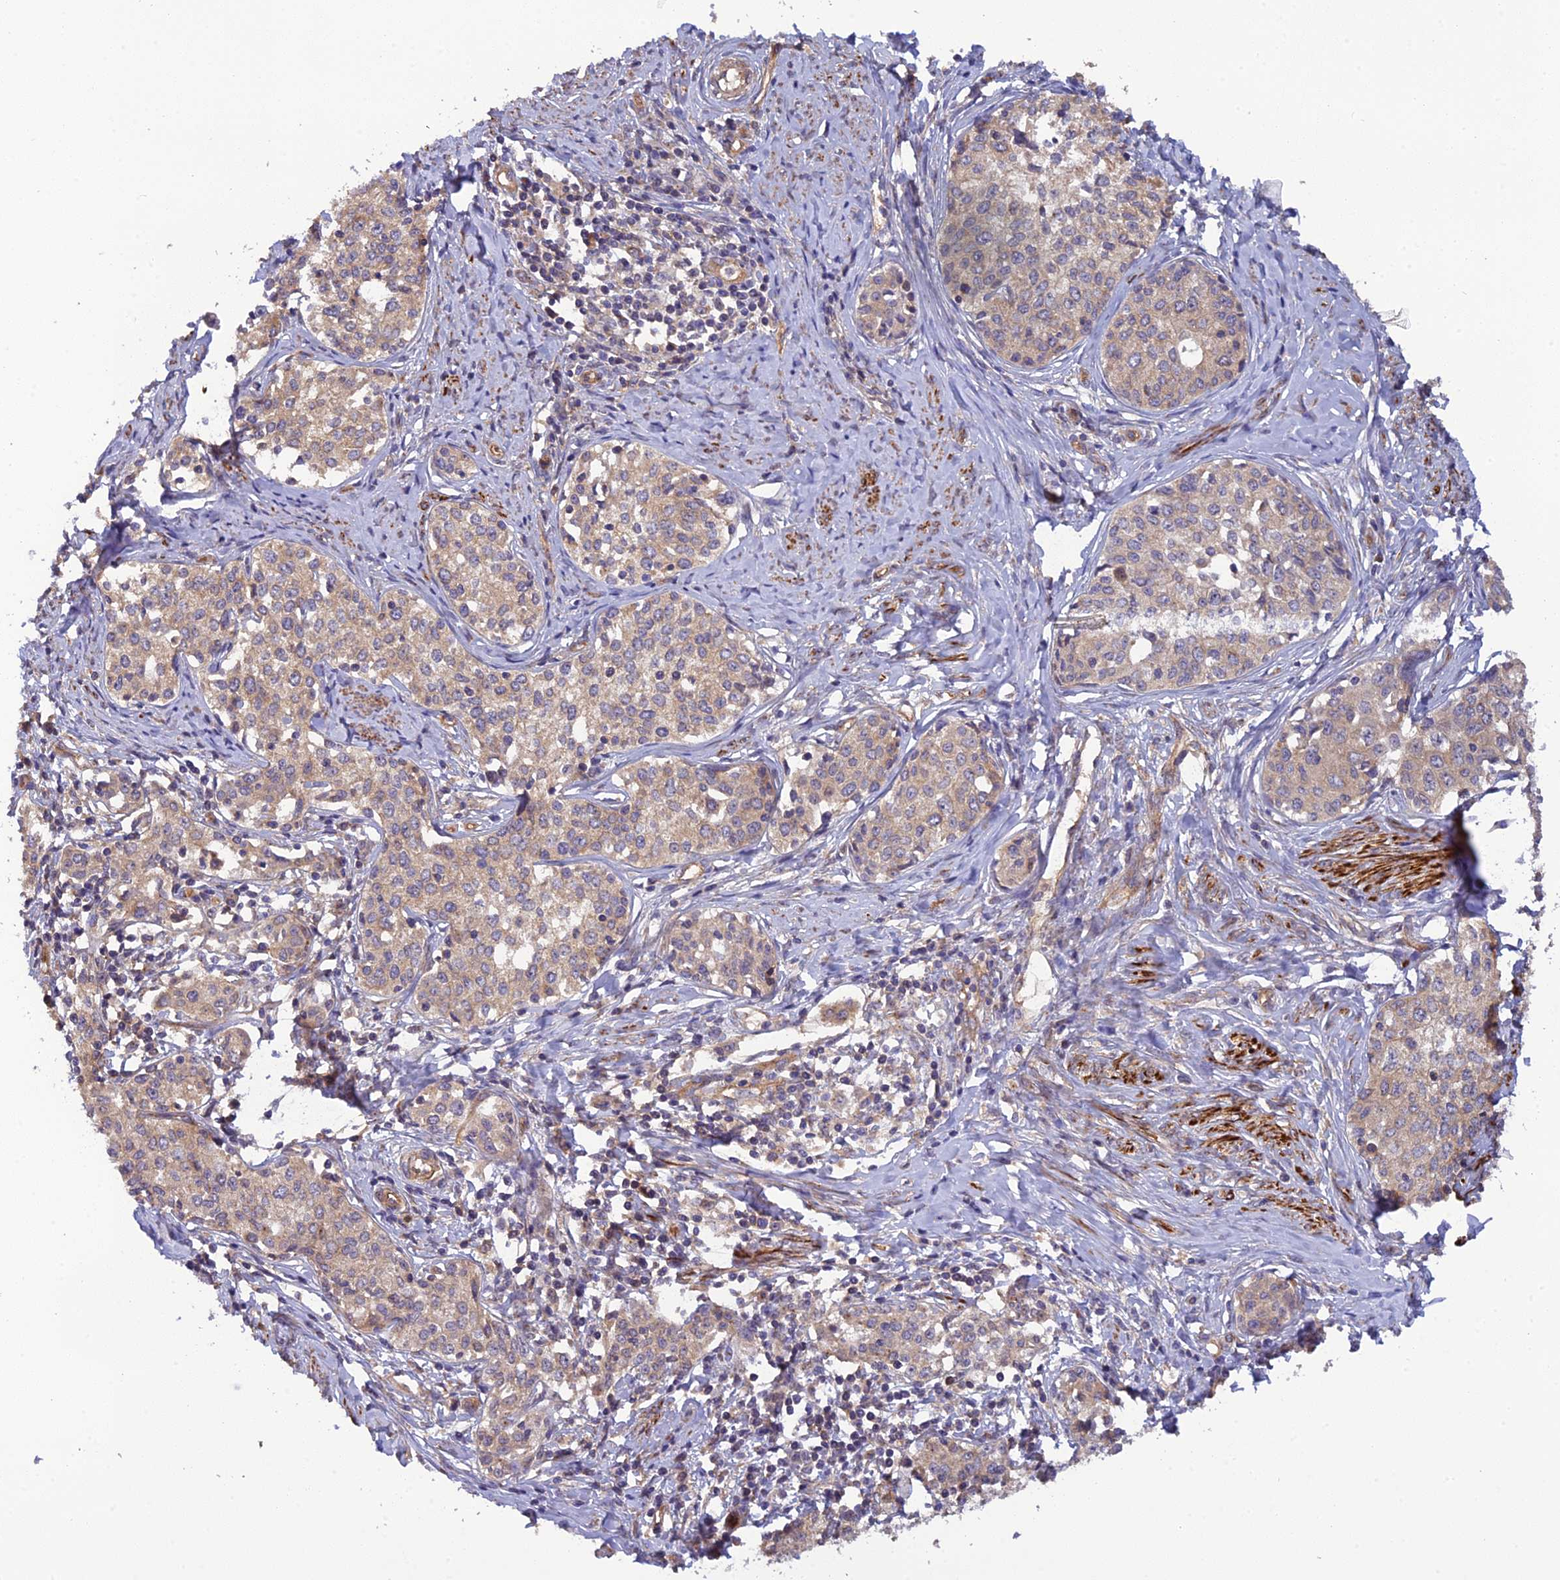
{"staining": {"intensity": "moderate", "quantity": ">75%", "location": "cytoplasmic/membranous"}, "tissue": "cervical cancer", "cell_type": "Tumor cells", "image_type": "cancer", "snomed": [{"axis": "morphology", "description": "Squamous cell carcinoma, NOS"}, {"axis": "morphology", "description": "Adenocarcinoma, NOS"}, {"axis": "topography", "description": "Cervix"}], "caption": "Adenocarcinoma (cervical) was stained to show a protein in brown. There is medium levels of moderate cytoplasmic/membranous staining in about >75% of tumor cells.", "gene": "ADAMTS15", "patient": {"sex": "female", "age": 52}}